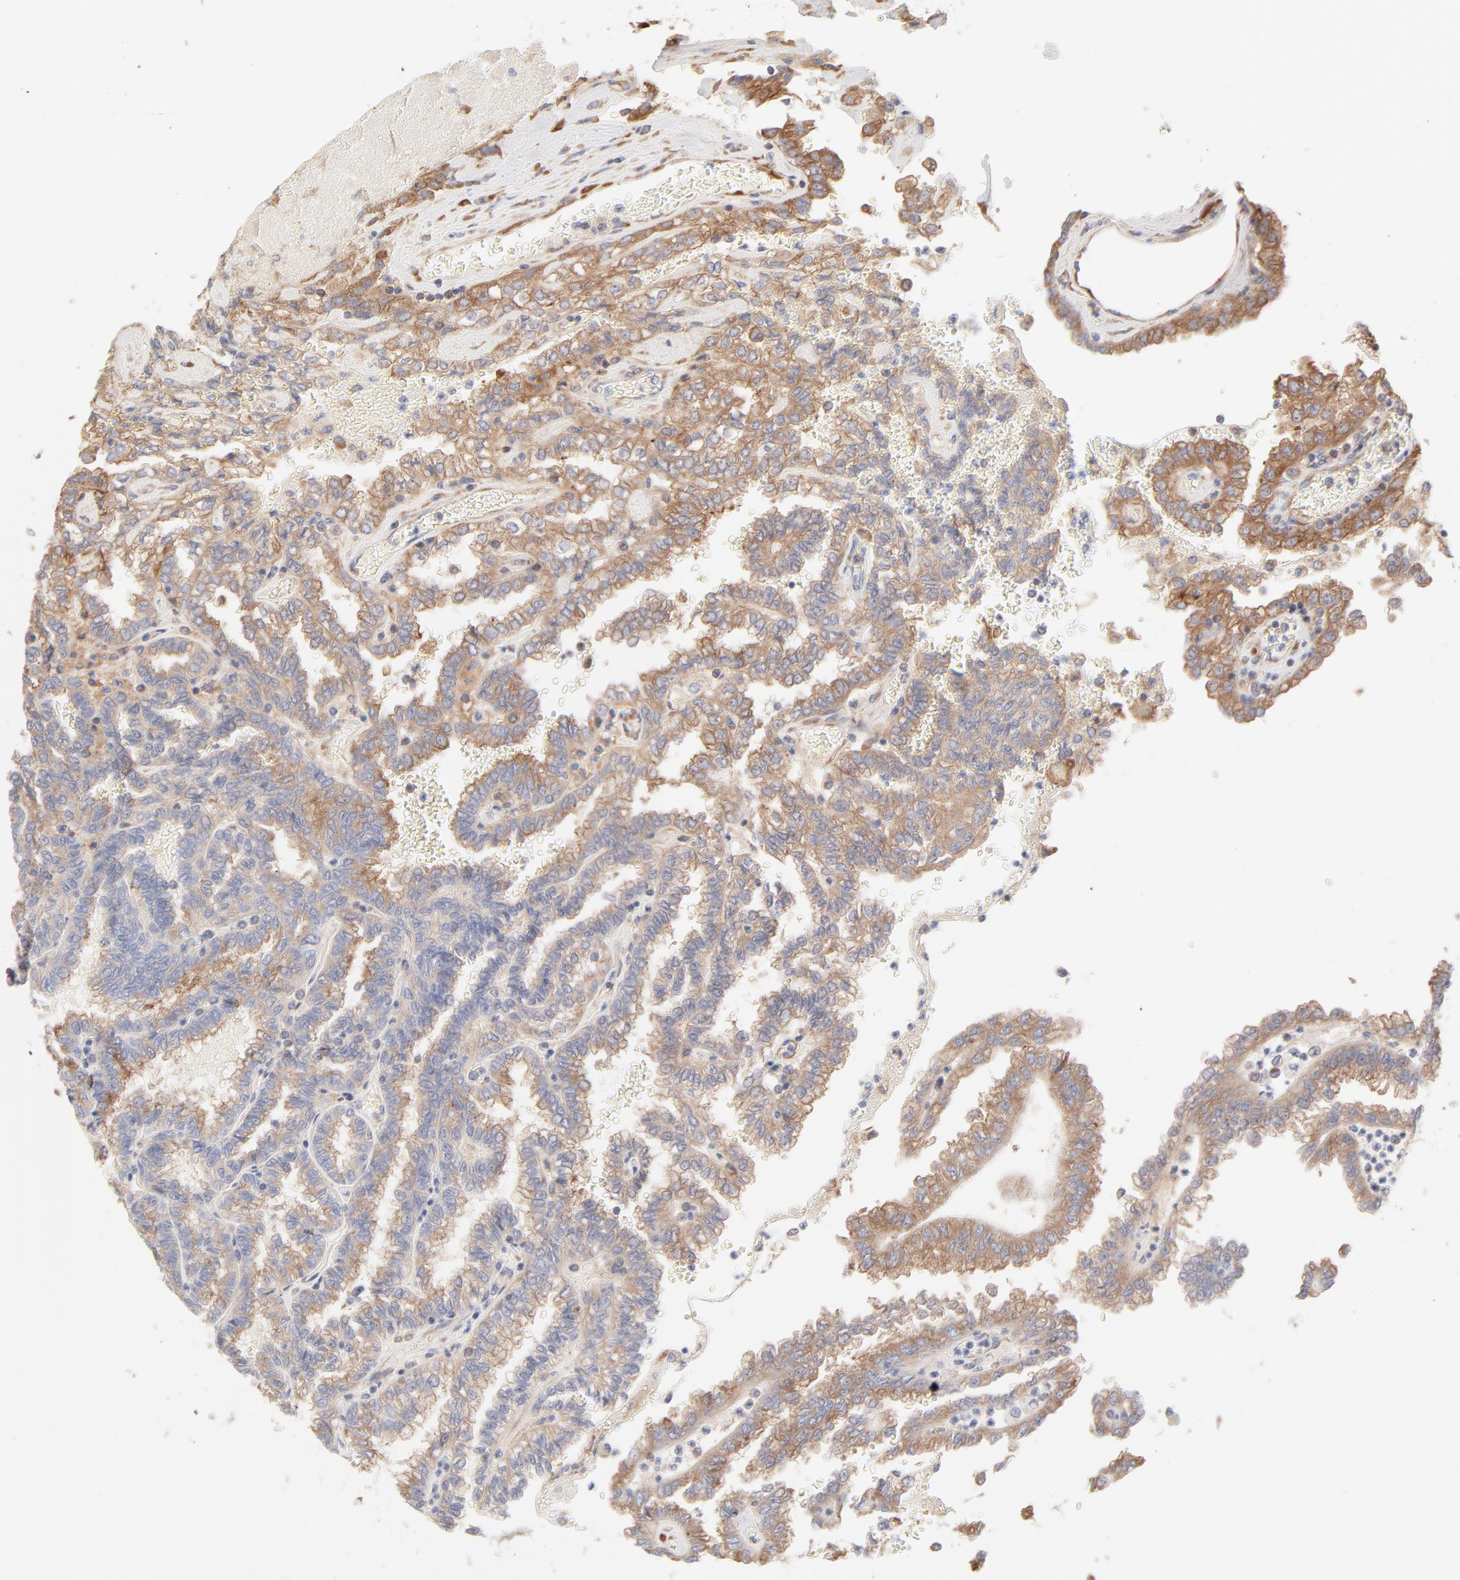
{"staining": {"intensity": "moderate", "quantity": ">75%", "location": "cytoplasmic/membranous"}, "tissue": "renal cancer", "cell_type": "Tumor cells", "image_type": "cancer", "snomed": [{"axis": "morphology", "description": "Inflammation, NOS"}, {"axis": "morphology", "description": "Adenocarcinoma, NOS"}, {"axis": "topography", "description": "Kidney"}], "caption": "Protein expression analysis of renal cancer (adenocarcinoma) demonstrates moderate cytoplasmic/membranous positivity in about >75% of tumor cells.", "gene": "RPS21", "patient": {"sex": "male", "age": 68}}